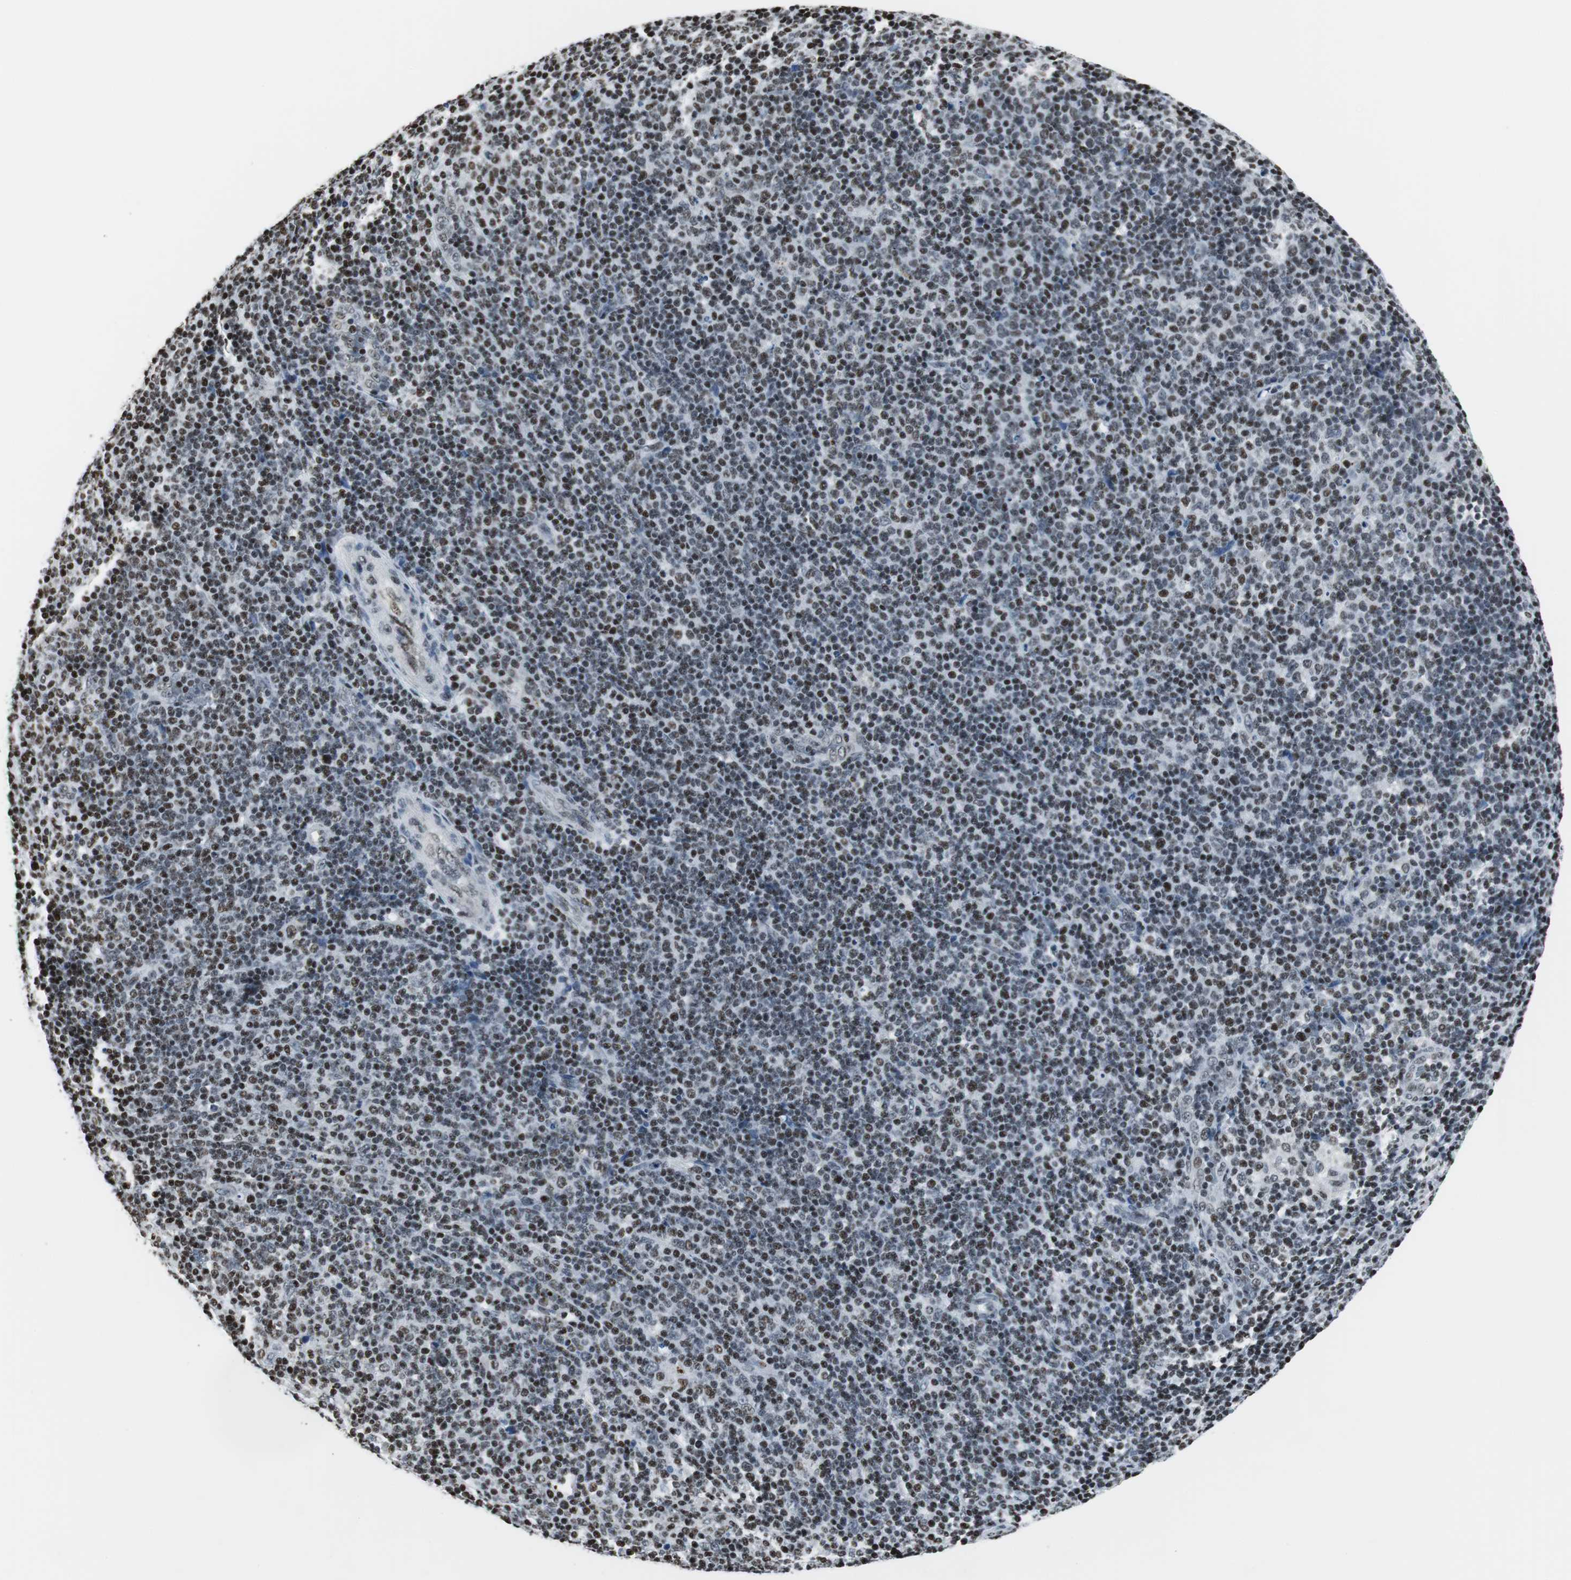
{"staining": {"intensity": "weak", "quantity": "25%-75%", "location": "nuclear"}, "tissue": "lymphoma", "cell_type": "Tumor cells", "image_type": "cancer", "snomed": [{"axis": "morphology", "description": "Malignant lymphoma, non-Hodgkin's type, Low grade"}, {"axis": "topography", "description": "Lymph node"}], "caption": "Immunohistochemical staining of malignant lymphoma, non-Hodgkin's type (low-grade) shows weak nuclear protein expression in approximately 25%-75% of tumor cells. The staining was performed using DAB to visualize the protein expression in brown, while the nuclei were stained in blue with hematoxylin (Magnification: 20x).", "gene": "RBBP4", "patient": {"sex": "male", "age": 70}}